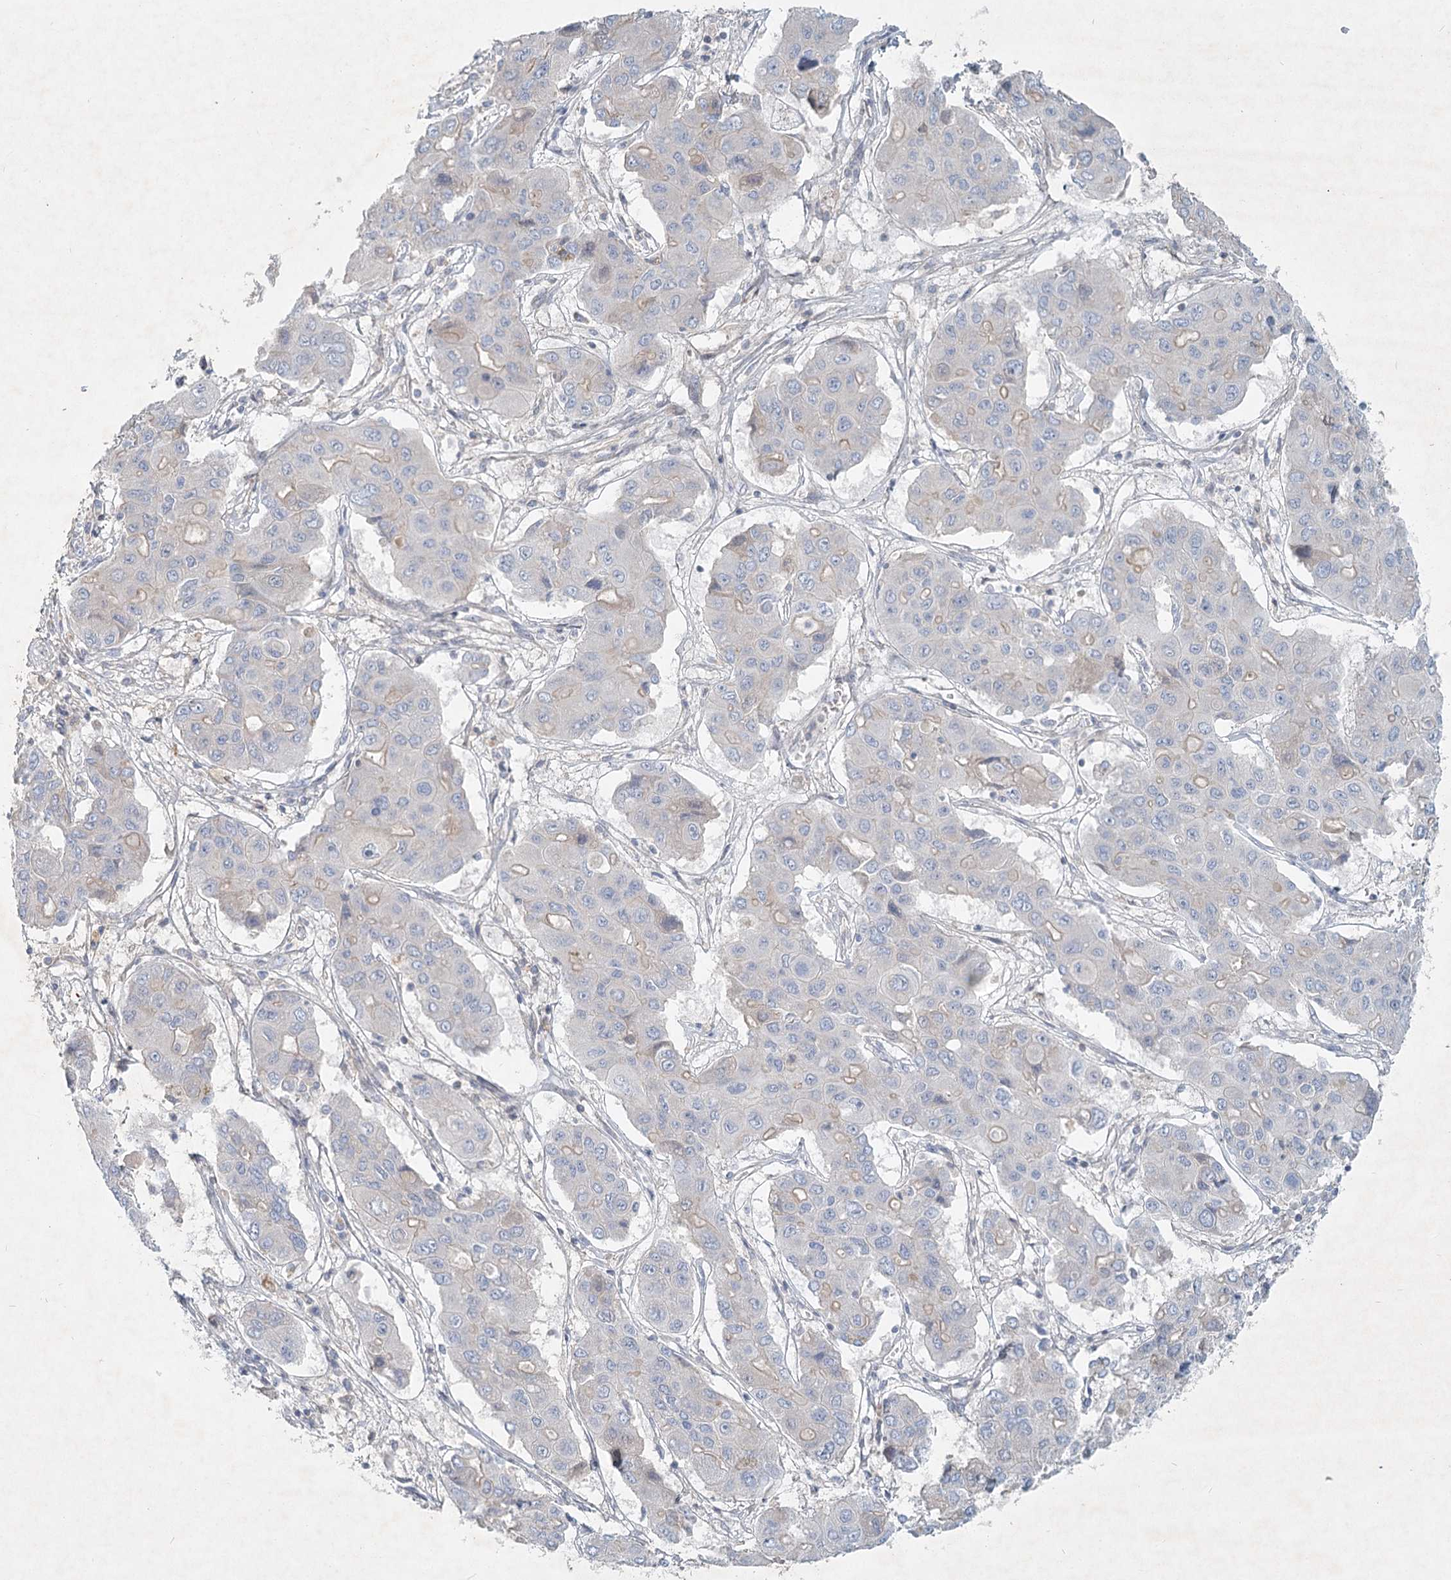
{"staining": {"intensity": "negative", "quantity": "none", "location": "none"}, "tissue": "liver cancer", "cell_type": "Tumor cells", "image_type": "cancer", "snomed": [{"axis": "morphology", "description": "Cholangiocarcinoma"}, {"axis": "topography", "description": "Liver"}], "caption": "Immunohistochemistry of human liver cancer displays no positivity in tumor cells. The staining is performed using DAB brown chromogen with nuclei counter-stained in using hematoxylin.", "gene": "DNMBP", "patient": {"sex": "male", "age": 67}}